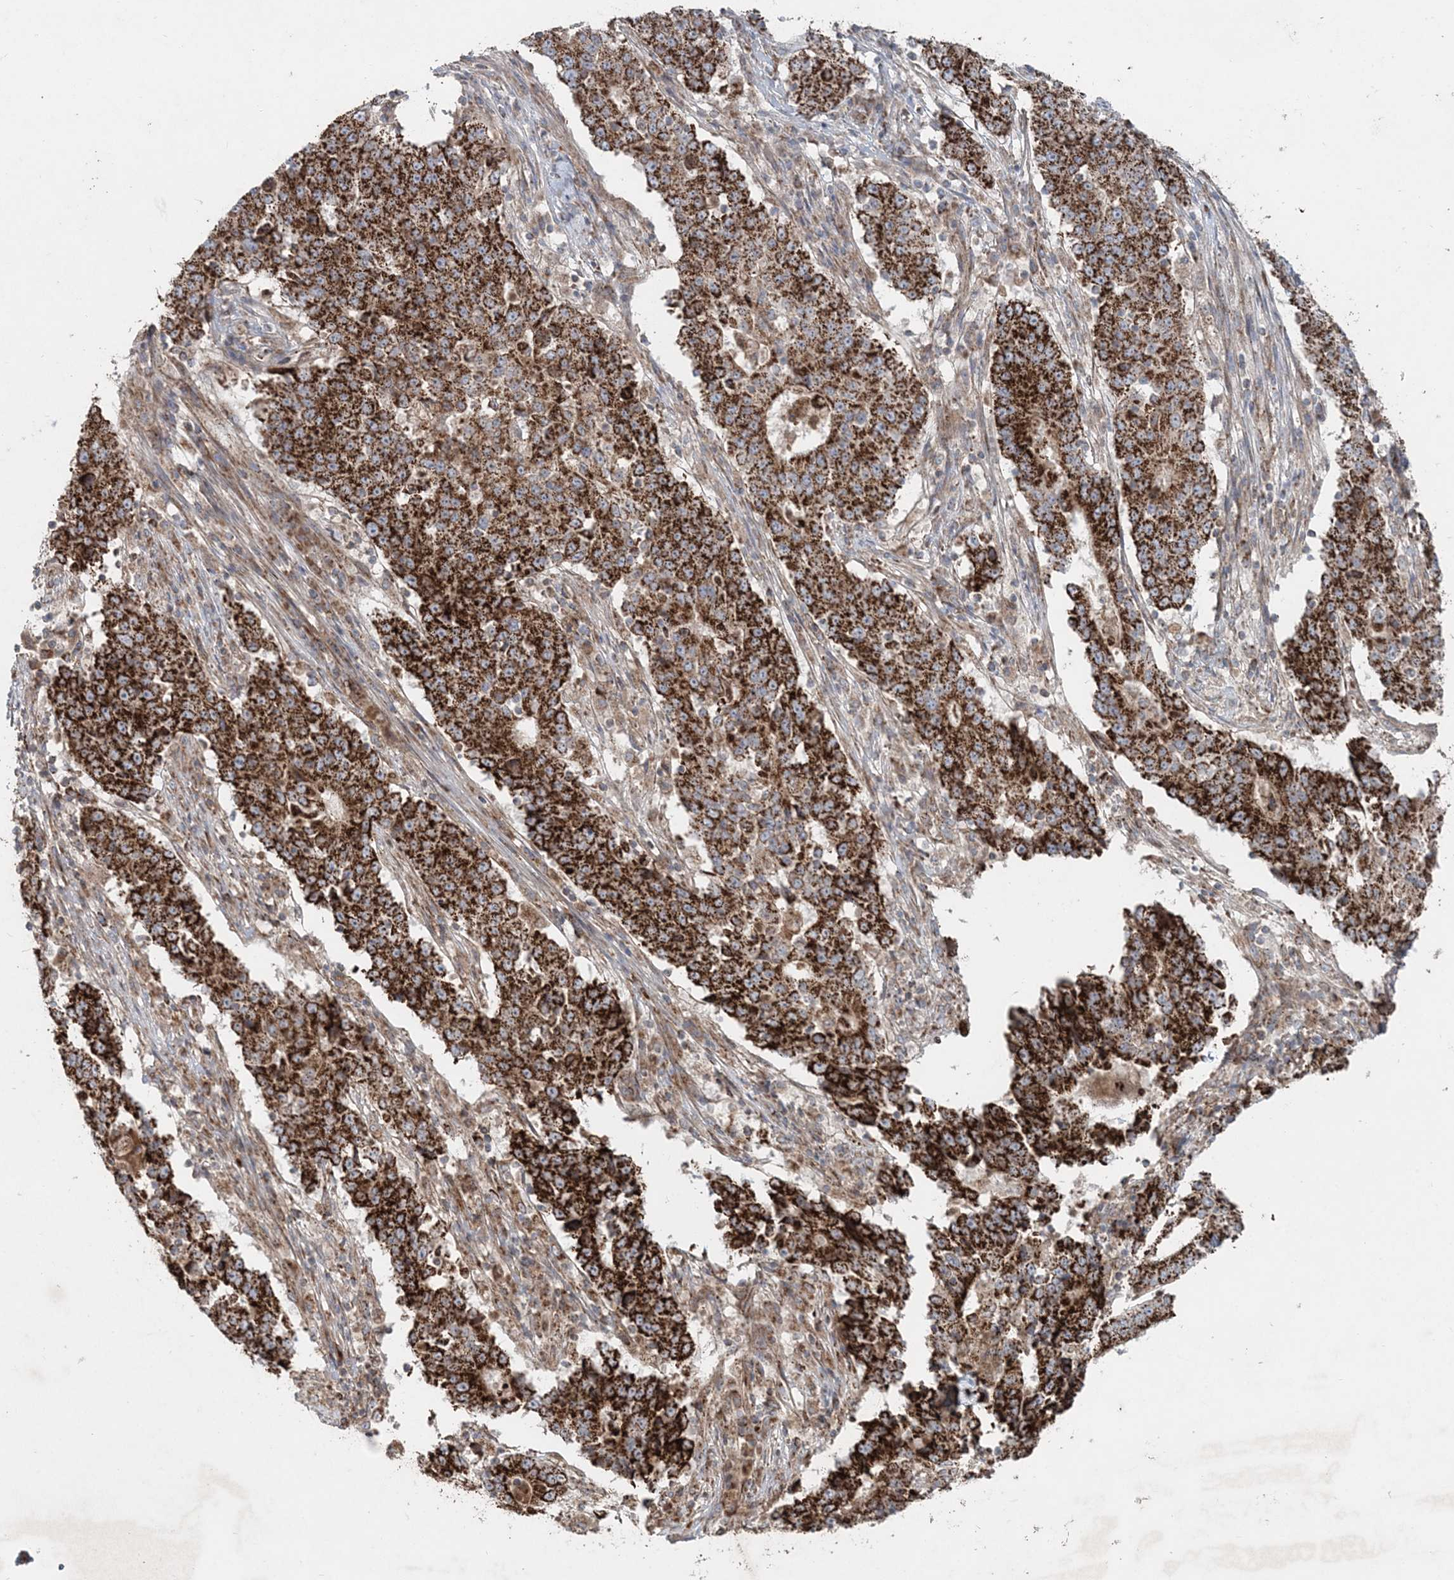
{"staining": {"intensity": "strong", "quantity": ">75%", "location": "cytoplasmic/membranous"}, "tissue": "stomach cancer", "cell_type": "Tumor cells", "image_type": "cancer", "snomed": [{"axis": "morphology", "description": "Adenocarcinoma, NOS"}, {"axis": "topography", "description": "Stomach"}], "caption": "IHC of human adenocarcinoma (stomach) shows high levels of strong cytoplasmic/membranous positivity in about >75% of tumor cells. (DAB = brown stain, brightfield microscopy at high magnification).", "gene": "LRPPRC", "patient": {"sex": "male", "age": 59}}